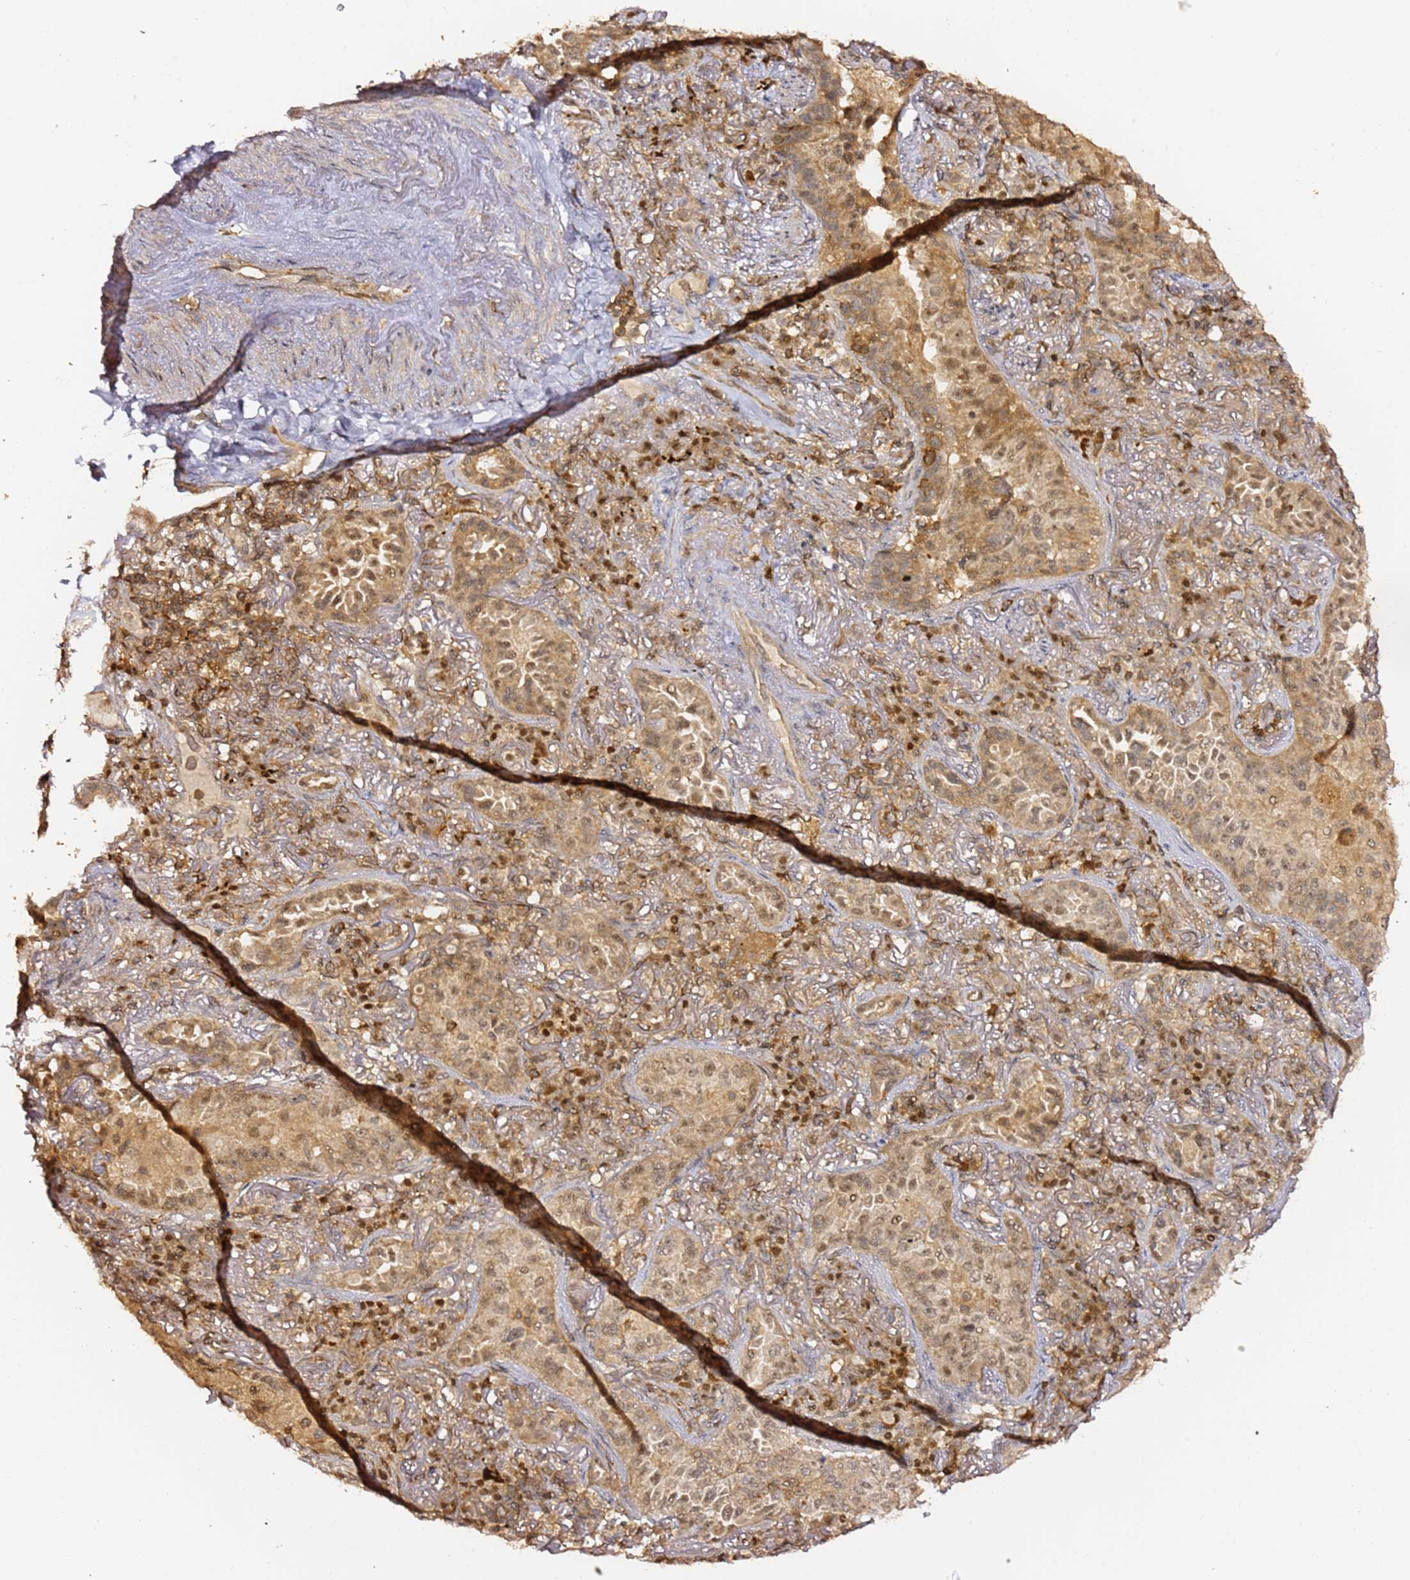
{"staining": {"intensity": "moderate", "quantity": ">75%", "location": "nuclear"}, "tissue": "lung cancer", "cell_type": "Tumor cells", "image_type": "cancer", "snomed": [{"axis": "morphology", "description": "Adenocarcinoma, NOS"}, {"axis": "topography", "description": "Lung"}], "caption": "Lung cancer tissue shows moderate nuclear positivity in about >75% of tumor cells, visualized by immunohistochemistry.", "gene": "OR5V1", "patient": {"sex": "female", "age": 69}}